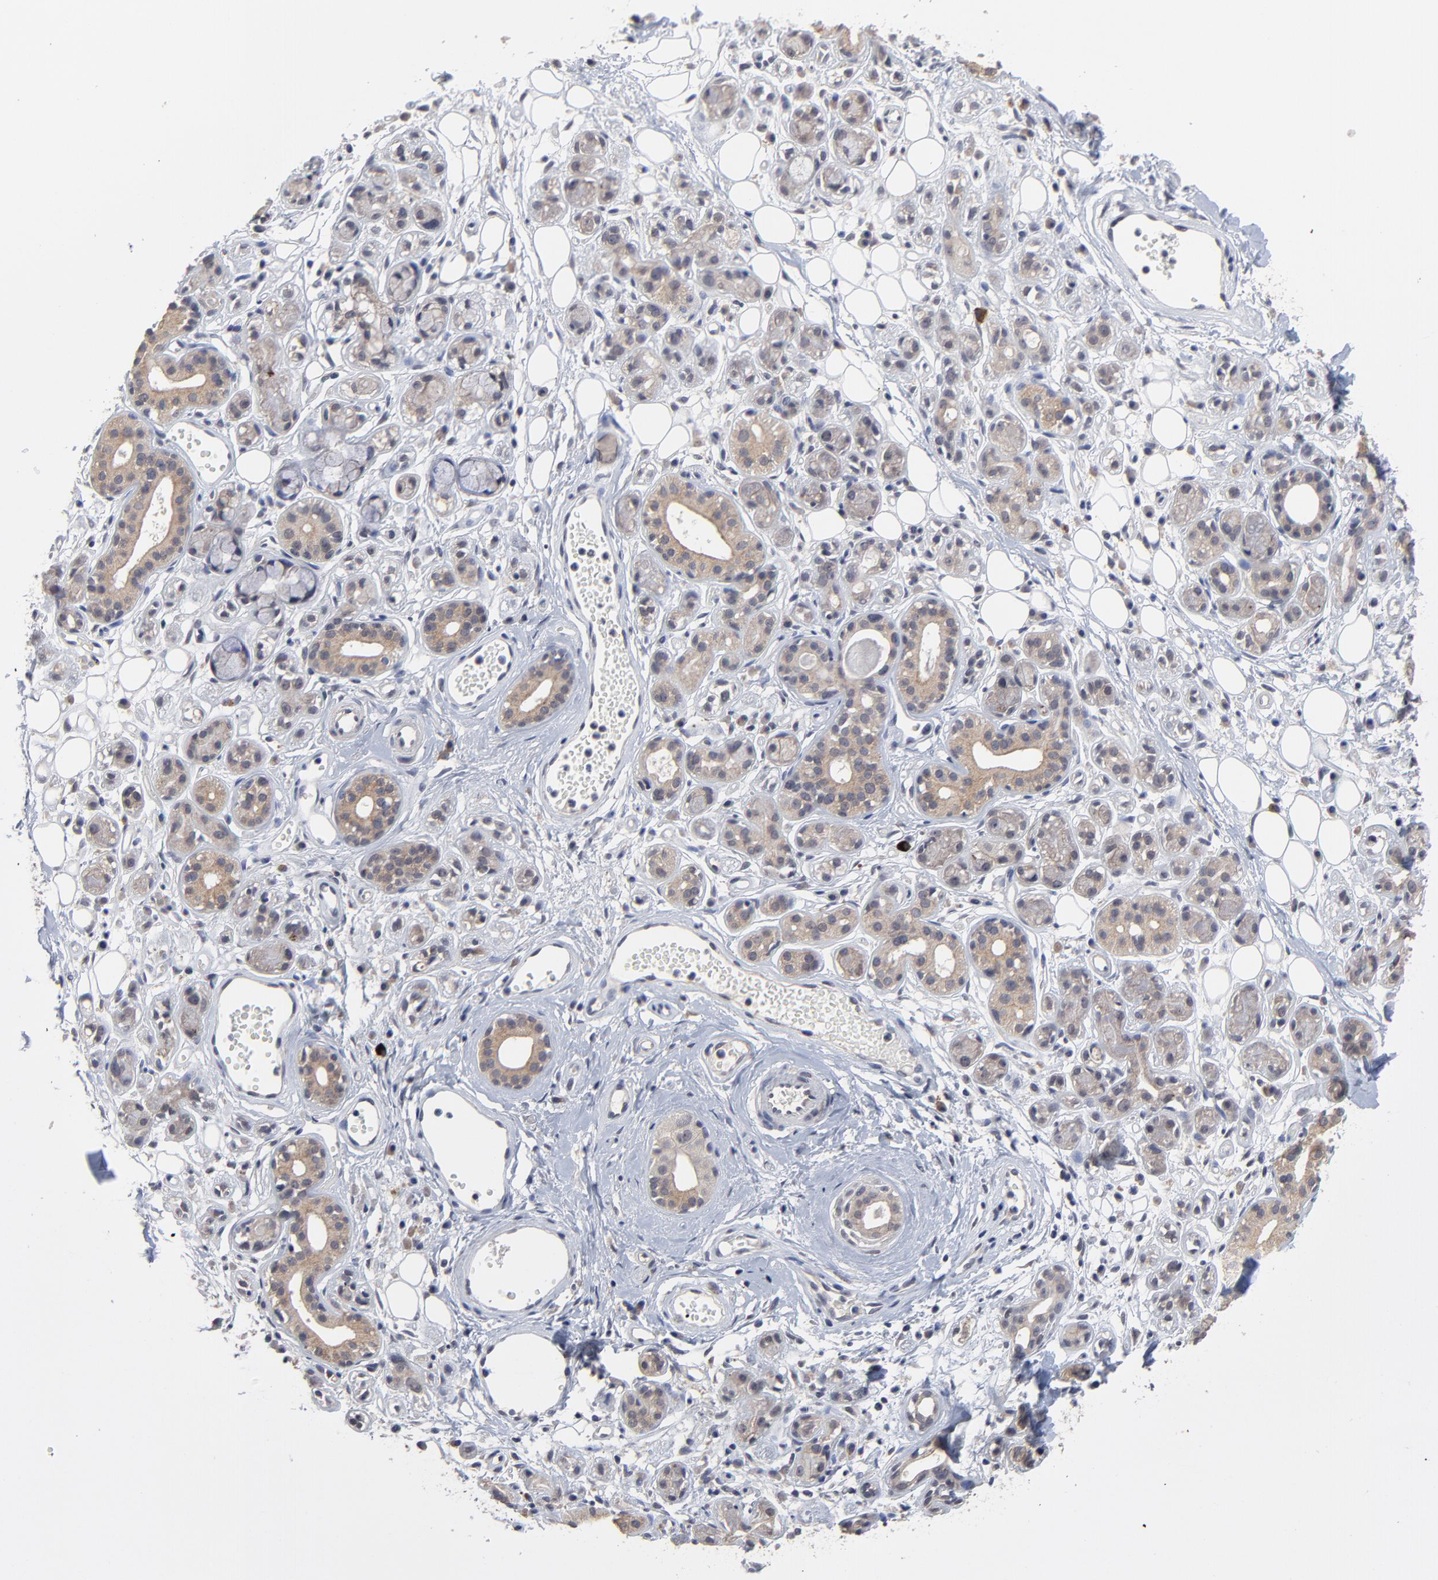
{"staining": {"intensity": "weak", "quantity": ">75%", "location": "cytoplasmic/membranous"}, "tissue": "salivary gland", "cell_type": "Glandular cells", "image_type": "normal", "snomed": [{"axis": "morphology", "description": "Normal tissue, NOS"}, {"axis": "topography", "description": "Salivary gland"}], "caption": "Immunohistochemical staining of normal salivary gland displays >75% levels of weak cytoplasmic/membranous protein positivity in approximately >75% of glandular cells.", "gene": "FAM199X", "patient": {"sex": "male", "age": 54}}